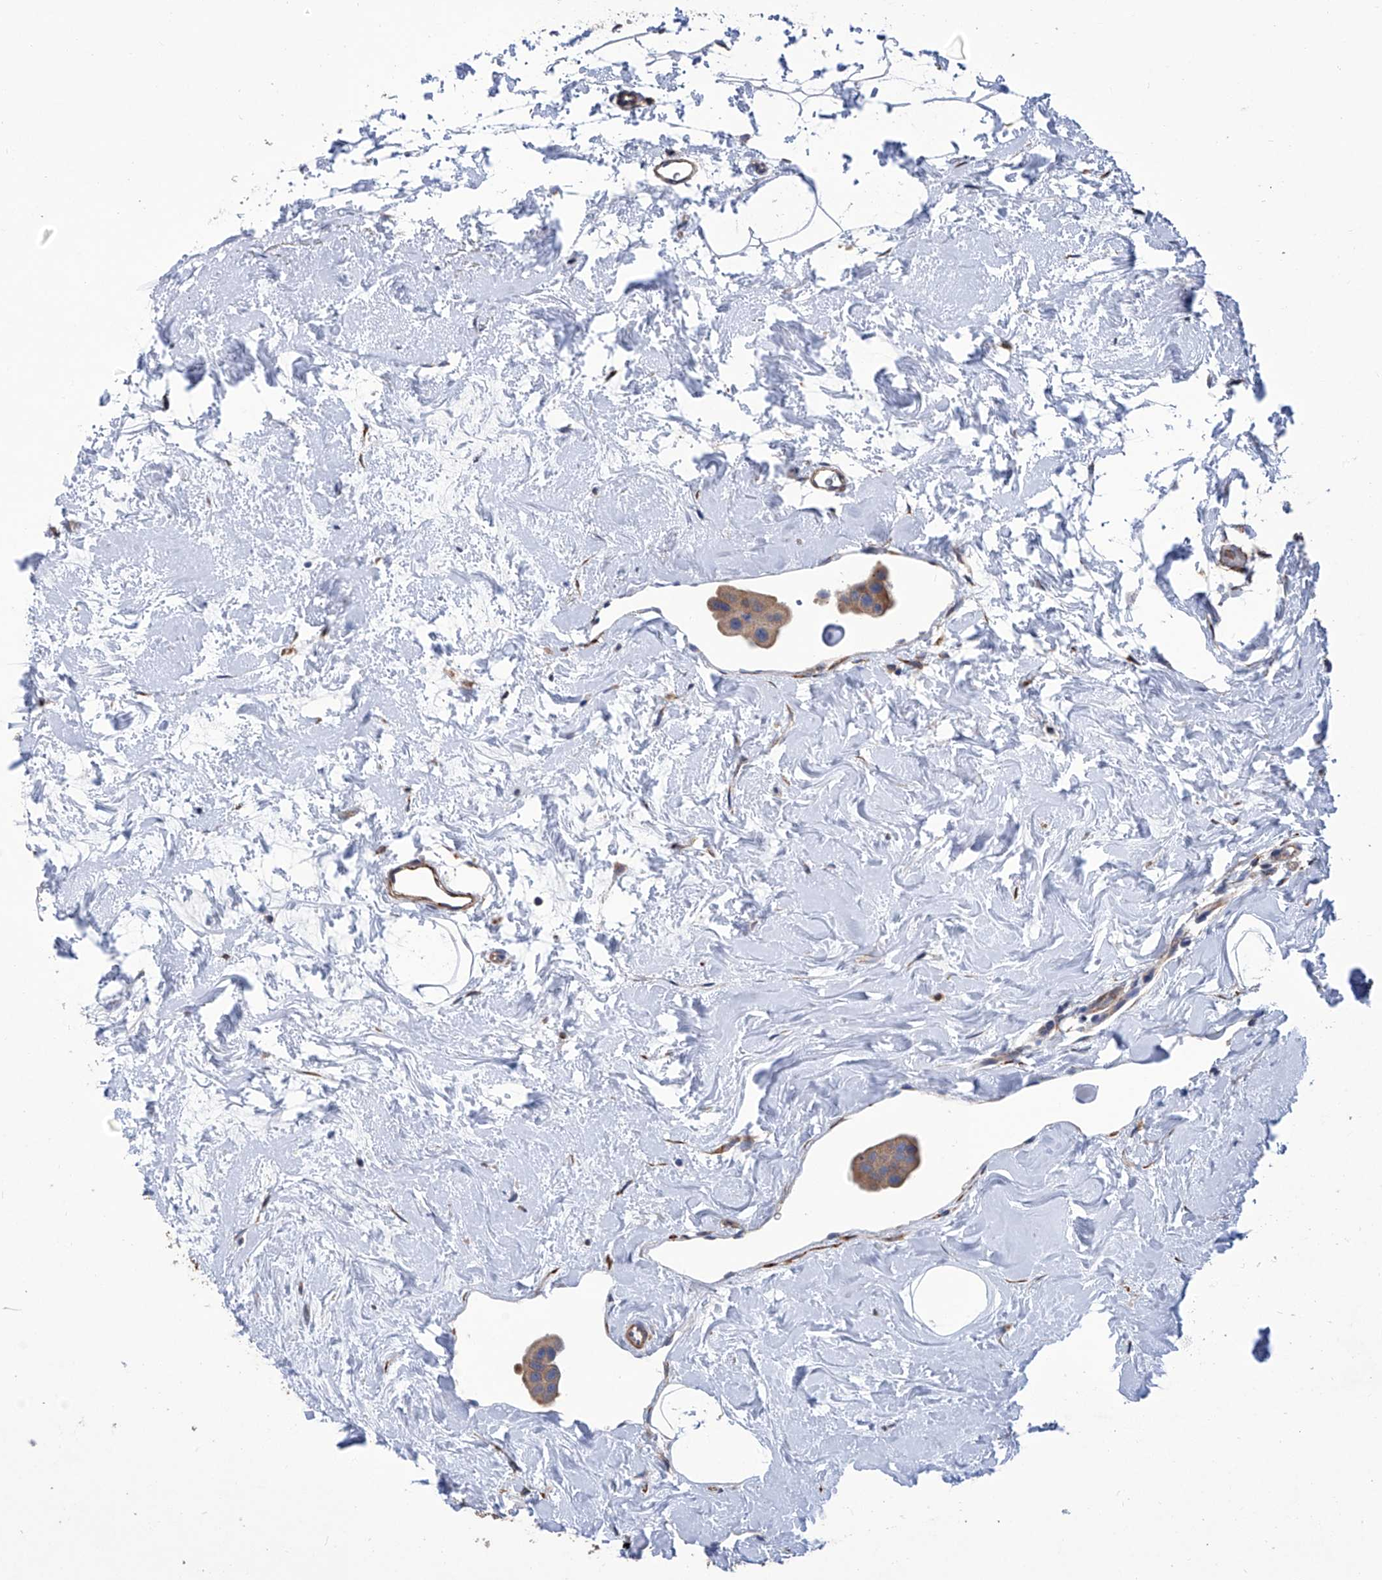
{"staining": {"intensity": "moderate", "quantity": ">75%", "location": "cytoplasmic/membranous"}, "tissue": "breast cancer", "cell_type": "Tumor cells", "image_type": "cancer", "snomed": [{"axis": "morphology", "description": "Normal tissue, NOS"}, {"axis": "morphology", "description": "Duct carcinoma"}, {"axis": "topography", "description": "Breast"}], "caption": "Immunohistochemistry (IHC) (DAB (3,3'-diaminobenzidine)) staining of human invasive ductal carcinoma (breast) shows moderate cytoplasmic/membranous protein positivity in approximately >75% of tumor cells.", "gene": "SMS", "patient": {"sex": "female", "age": 39}}